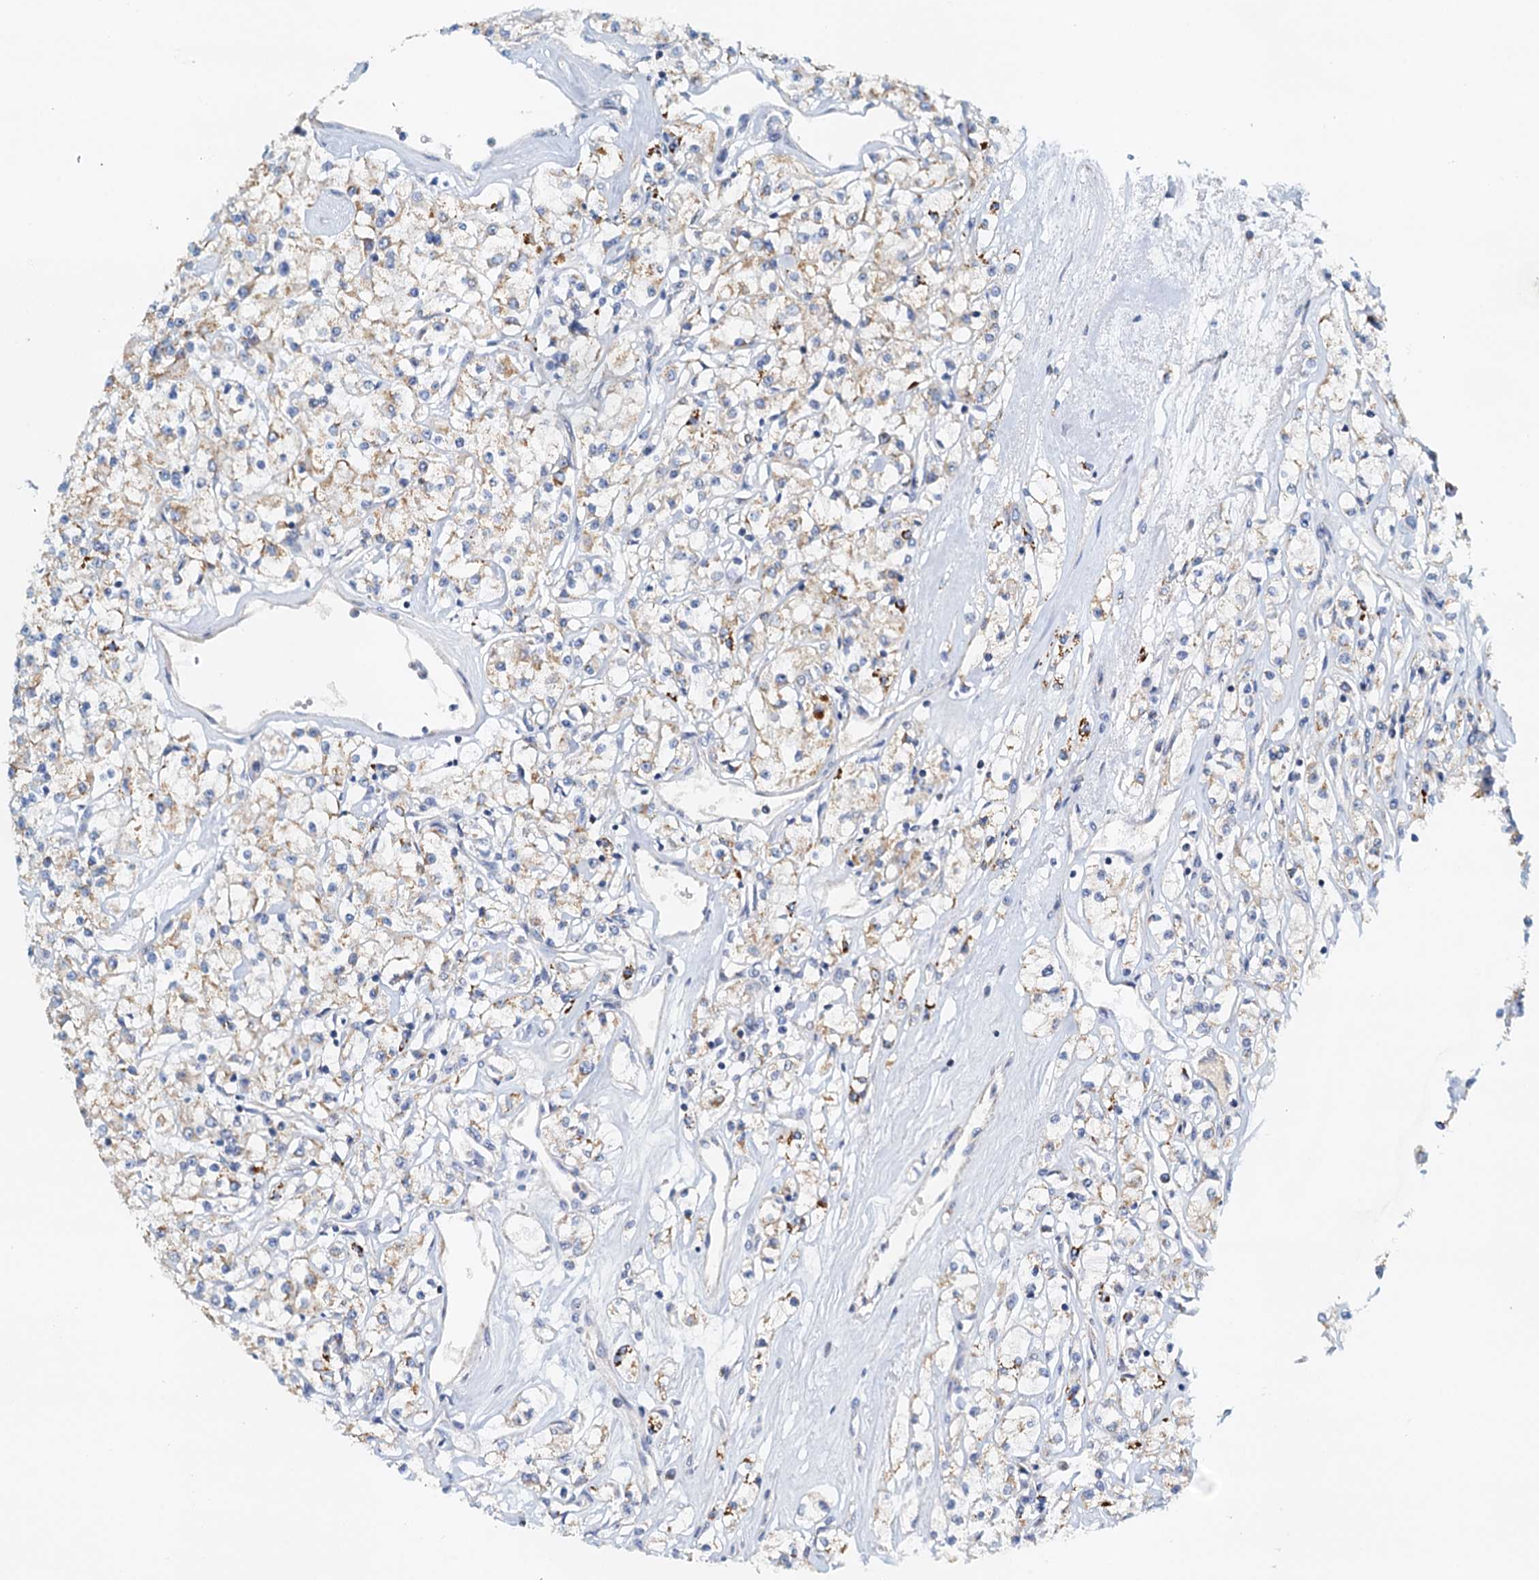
{"staining": {"intensity": "weak", "quantity": "25%-75%", "location": "cytoplasmic/membranous"}, "tissue": "renal cancer", "cell_type": "Tumor cells", "image_type": "cancer", "snomed": [{"axis": "morphology", "description": "Adenocarcinoma, NOS"}, {"axis": "topography", "description": "Kidney"}], "caption": "Immunohistochemical staining of renal adenocarcinoma displays low levels of weak cytoplasmic/membranous protein expression in about 25%-75% of tumor cells. (DAB IHC with brightfield microscopy, high magnification).", "gene": "POC1A", "patient": {"sex": "female", "age": 59}}